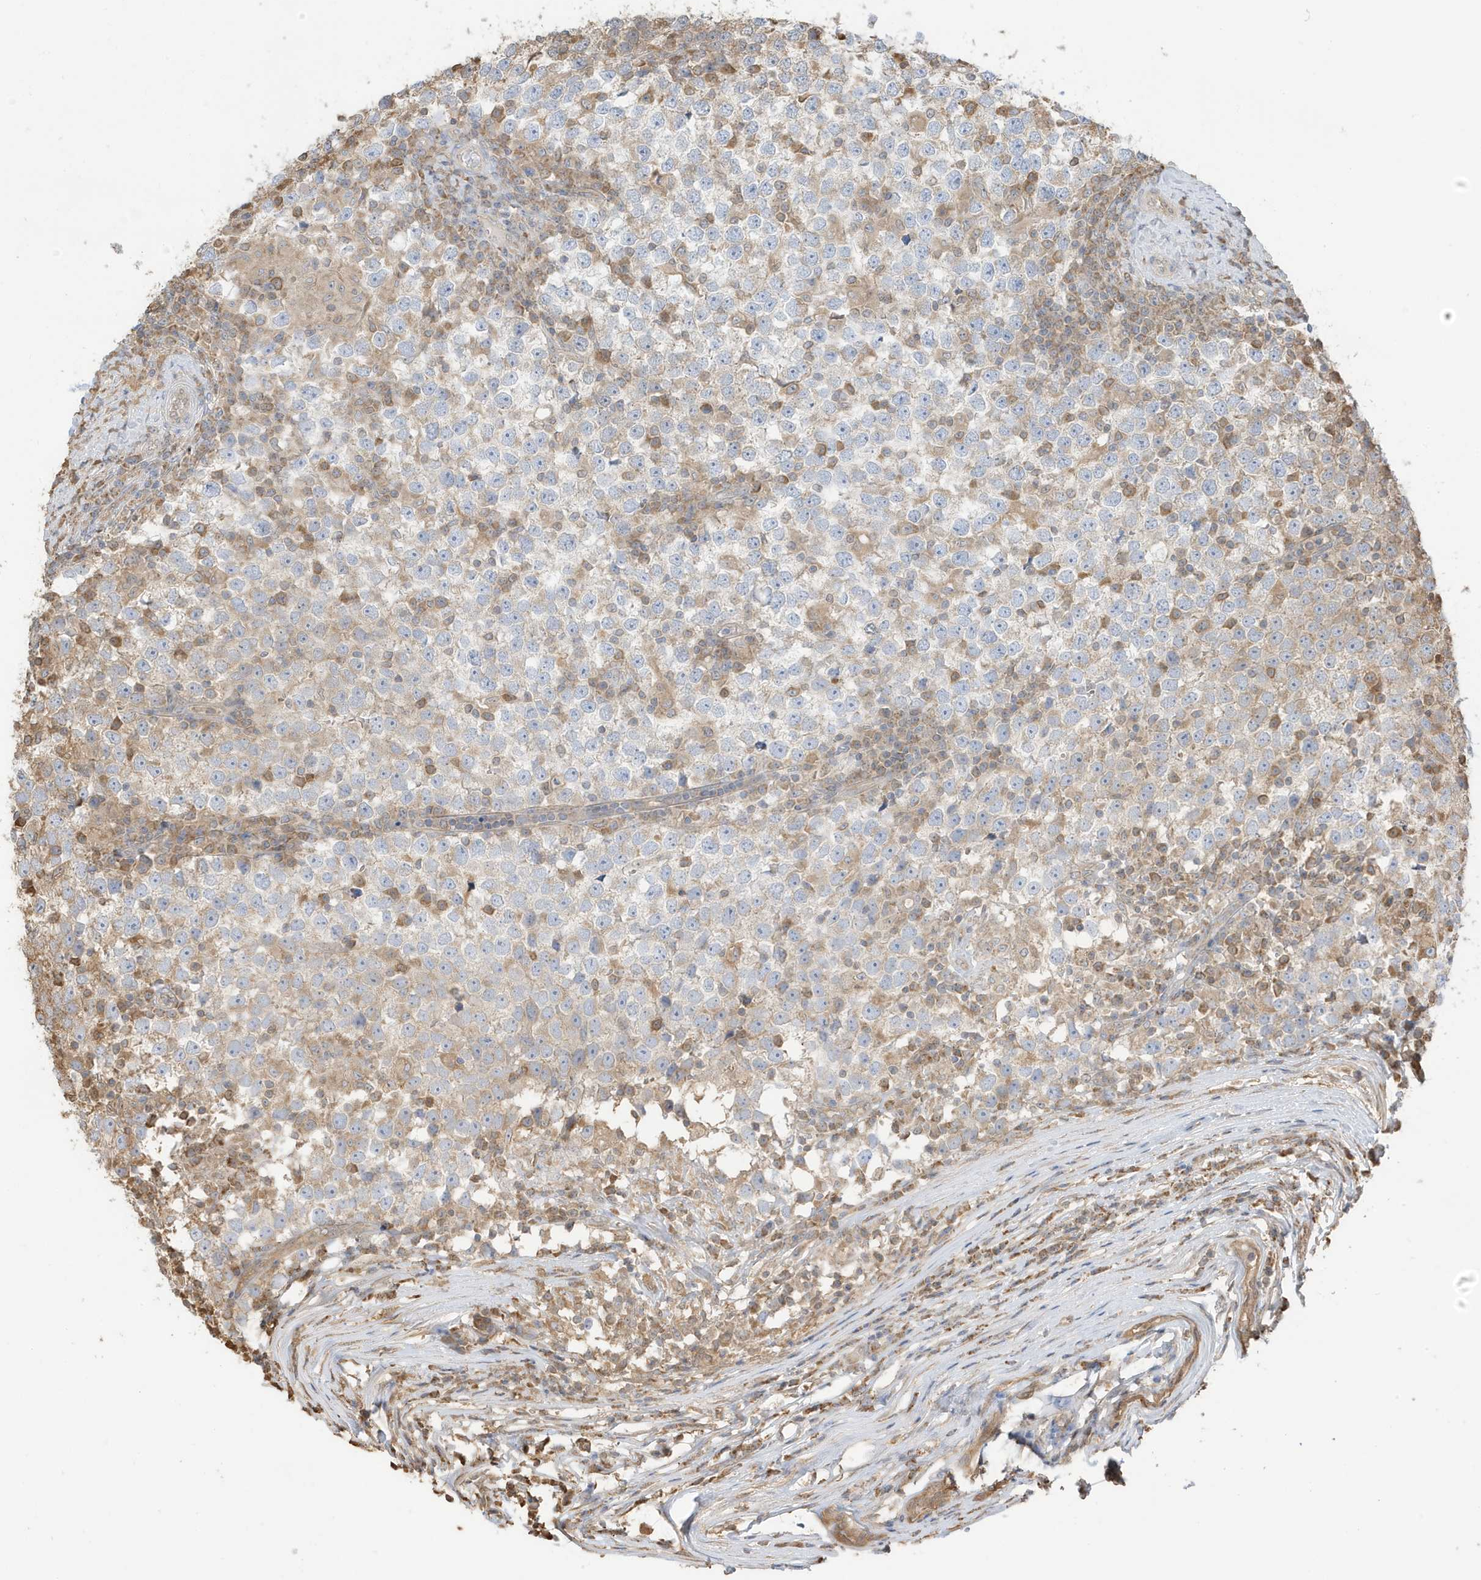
{"staining": {"intensity": "negative", "quantity": "none", "location": "none"}, "tissue": "testis cancer", "cell_type": "Tumor cells", "image_type": "cancer", "snomed": [{"axis": "morphology", "description": "Seminoma, NOS"}, {"axis": "topography", "description": "Testis"}], "caption": "The histopathology image shows no staining of tumor cells in testis seminoma.", "gene": "AZI2", "patient": {"sex": "male", "age": 65}}